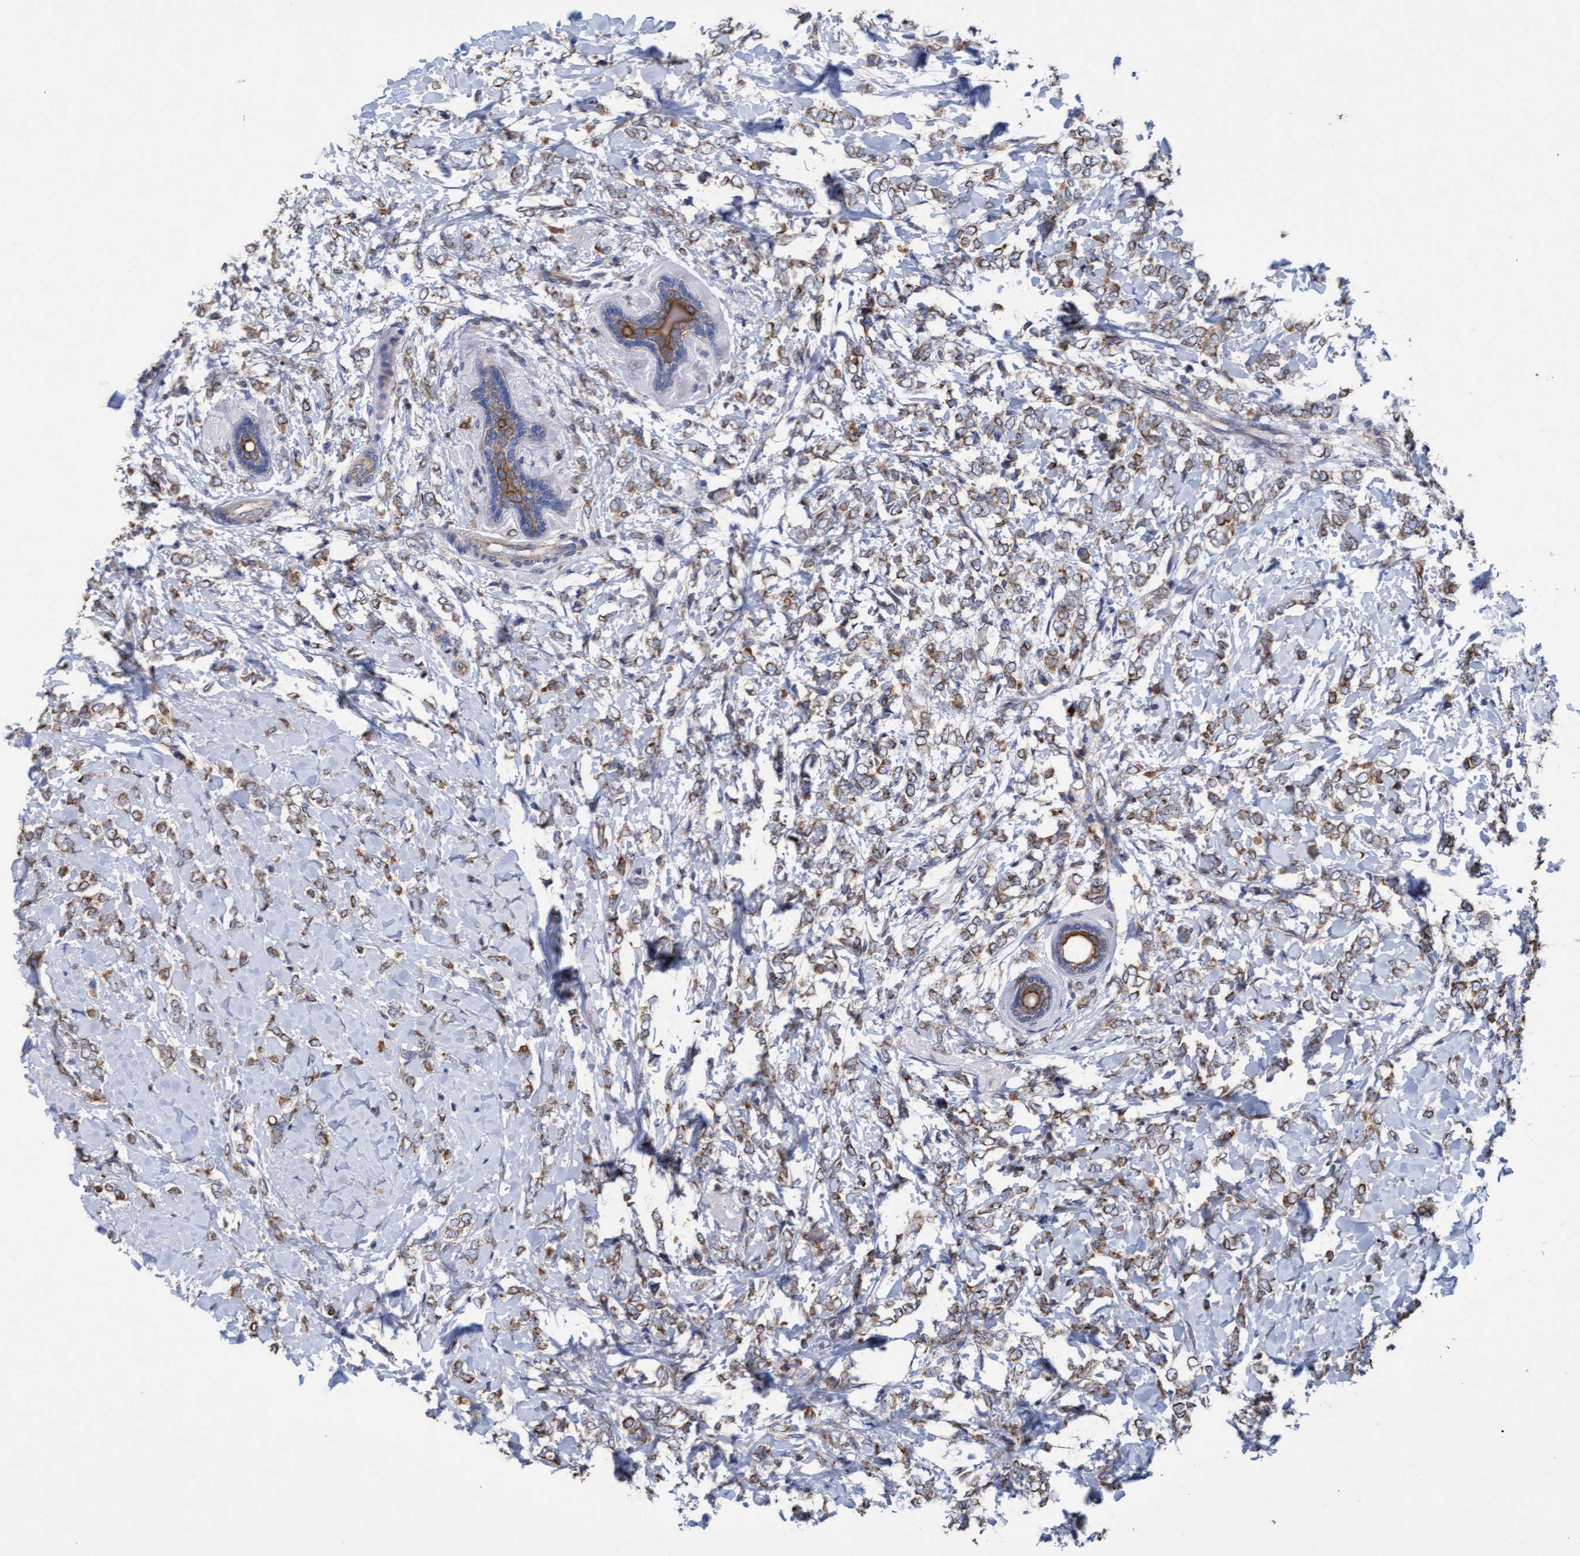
{"staining": {"intensity": "moderate", "quantity": ">75%", "location": "cytoplasmic/membranous"}, "tissue": "breast cancer", "cell_type": "Tumor cells", "image_type": "cancer", "snomed": [{"axis": "morphology", "description": "Normal tissue, NOS"}, {"axis": "morphology", "description": "Lobular carcinoma"}, {"axis": "topography", "description": "Breast"}], "caption": "Breast cancer (lobular carcinoma) stained with DAB (3,3'-diaminobenzidine) immunohistochemistry (IHC) reveals medium levels of moderate cytoplasmic/membranous positivity in approximately >75% of tumor cells. The staining was performed using DAB, with brown indicating positive protein expression. Nuclei are stained blue with hematoxylin.", "gene": "MRPL38", "patient": {"sex": "female", "age": 47}}